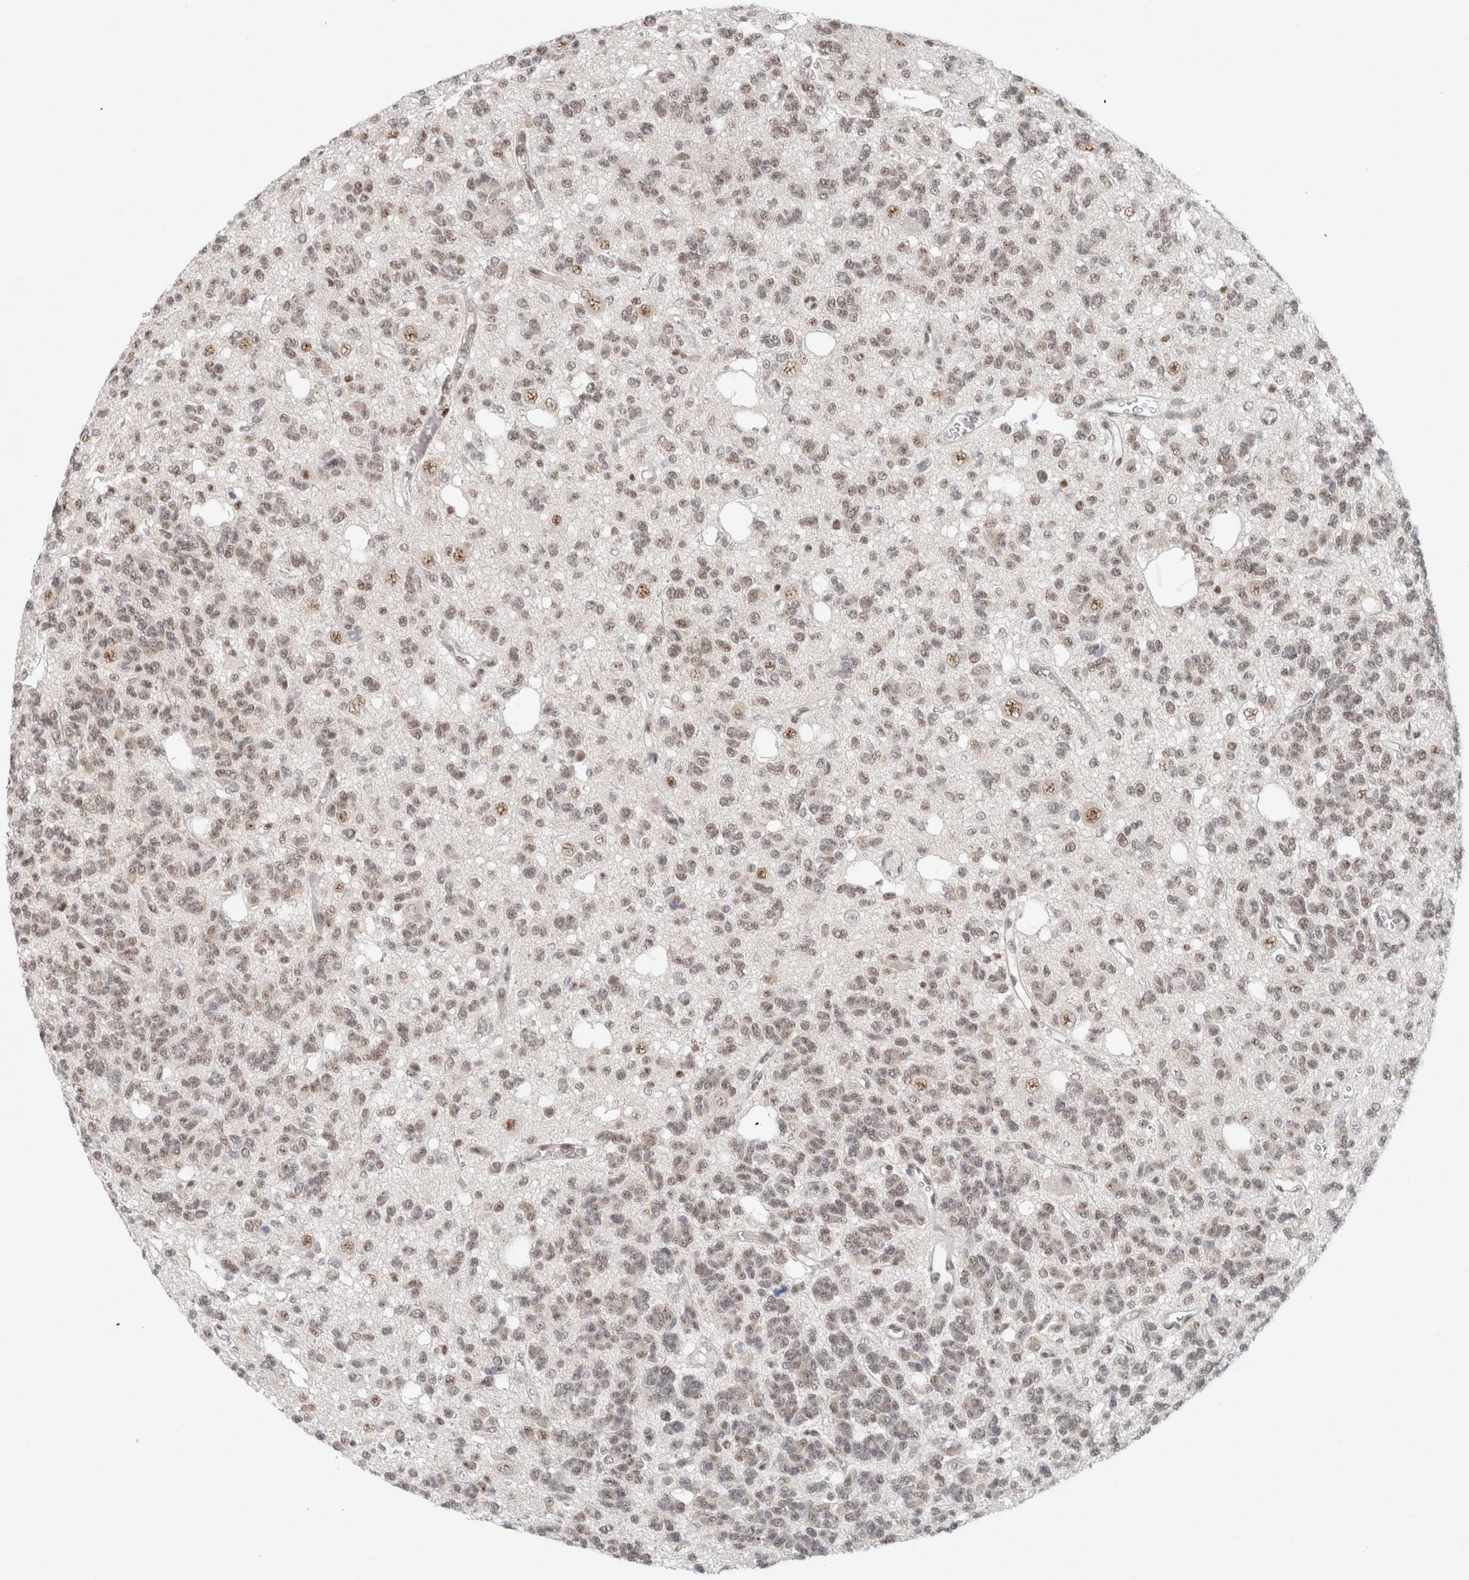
{"staining": {"intensity": "weak", "quantity": "25%-75%", "location": "nuclear"}, "tissue": "glioma", "cell_type": "Tumor cells", "image_type": "cancer", "snomed": [{"axis": "morphology", "description": "Glioma, malignant, Low grade"}, {"axis": "topography", "description": "Brain"}], "caption": "A brown stain labels weak nuclear expression of a protein in glioma tumor cells. The staining was performed using DAB, with brown indicating positive protein expression. Nuclei are stained blue with hematoxylin.", "gene": "TRMT12", "patient": {"sex": "male", "age": 38}}